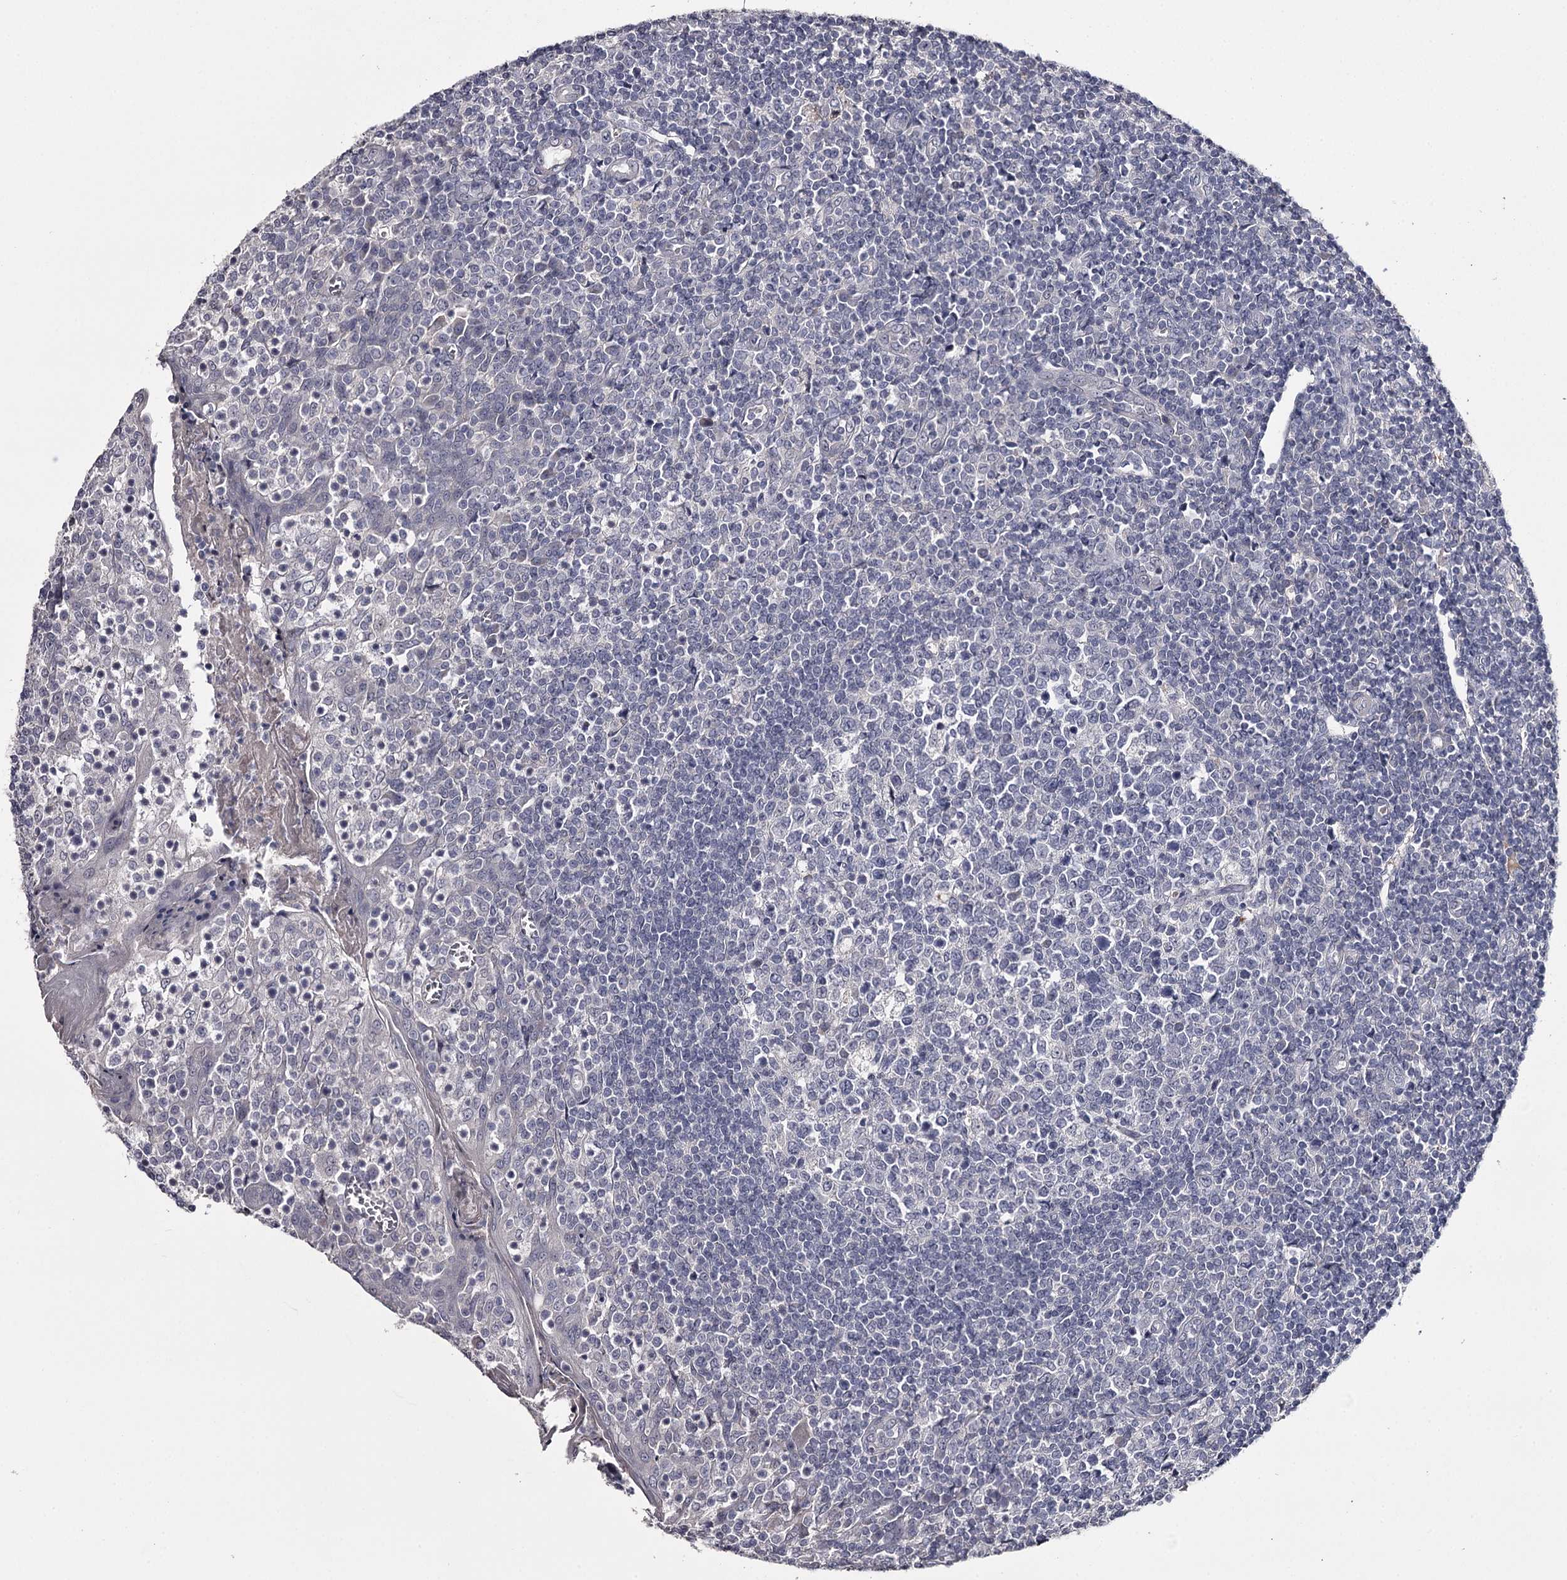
{"staining": {"intensity": "negative", "quantity": "none", "location": "none"}, "tissue": "tonsil", "cell_type": "Germinal center cells", "image_type": "normal", "snomed": [{"axis": "morphology", "description": "Normal tissue, NOS"}, {"axis": "topography", "description": "Tonsil"}], "caption": "The photomicrograph shows no significant staining in germinal center cells of tonsil. (DAB immunohistochemistry (IHC) visualized using brightfield microscopy, high magnification).", "gene": "FDXACB1", "patient": {"sex": "female", "age": 19}}